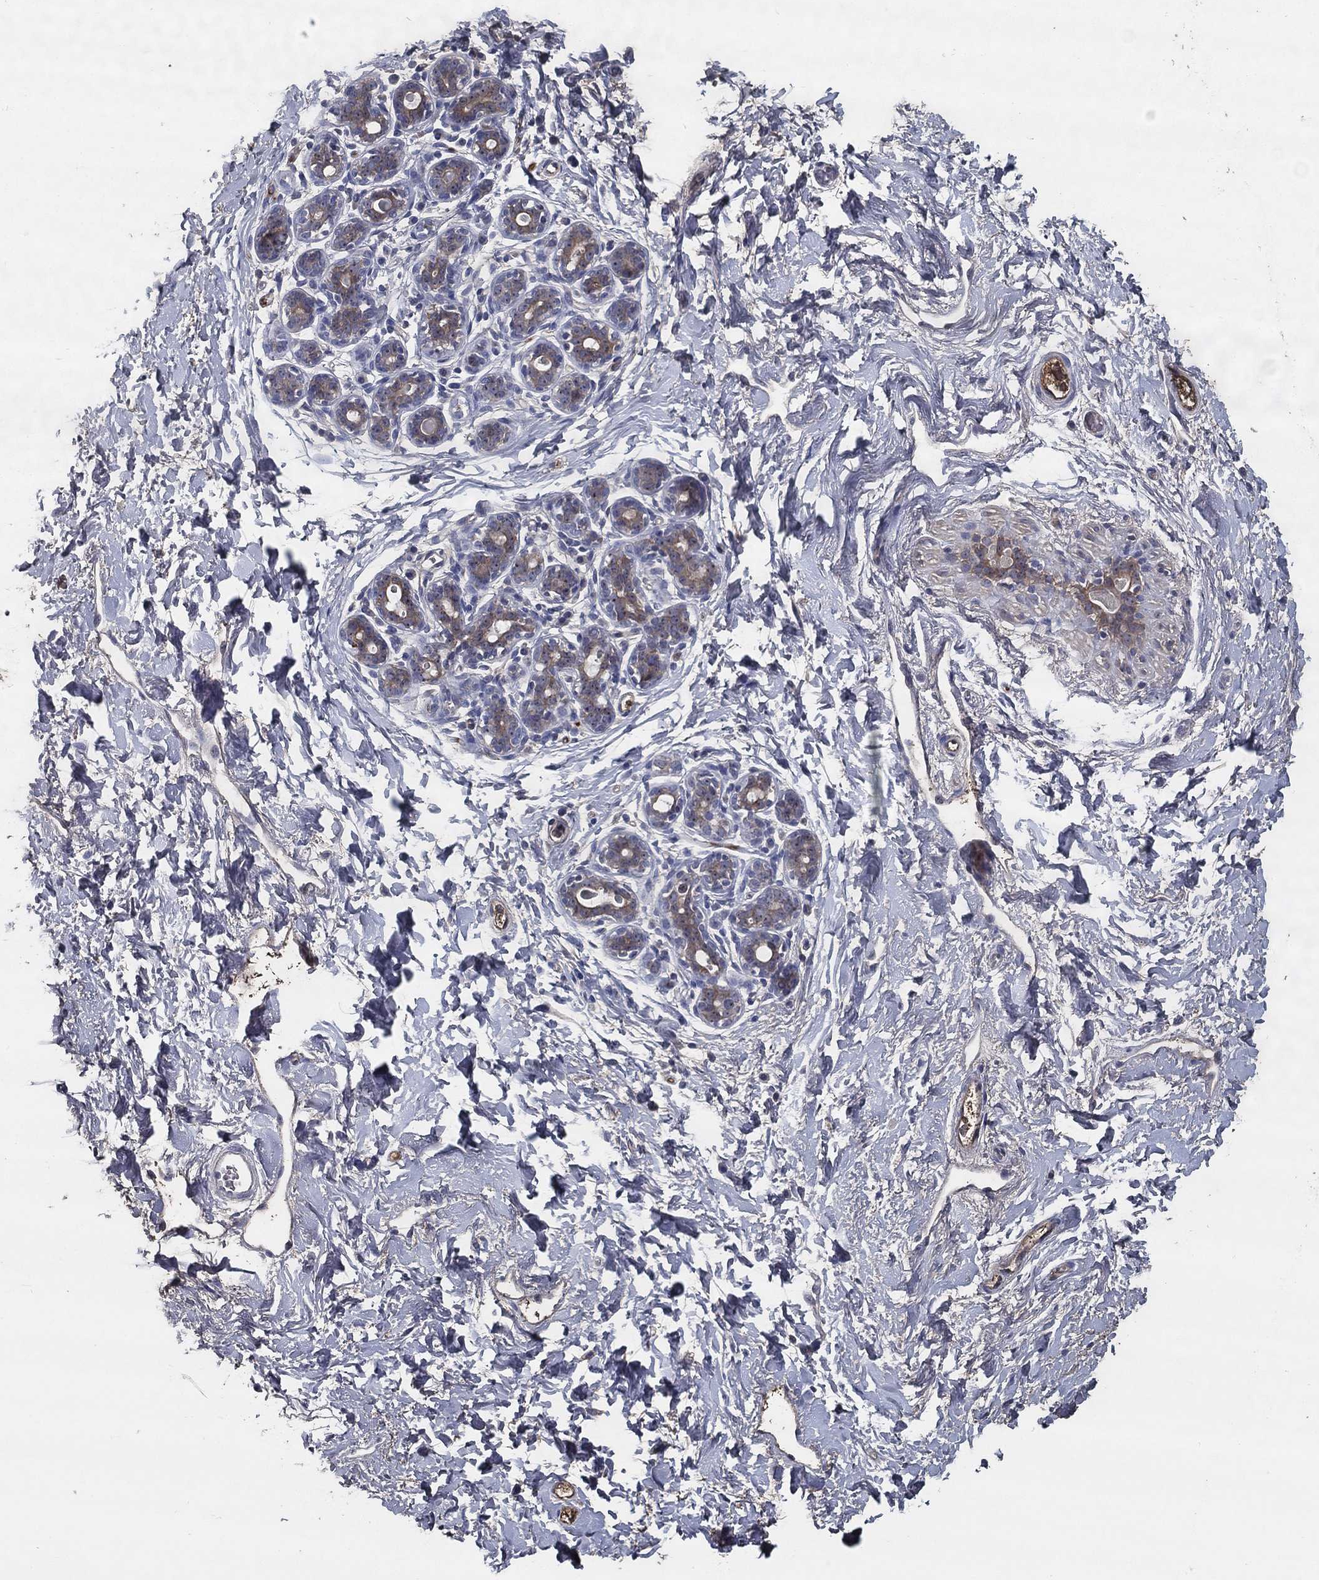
{"staining": {"intensity": "weak", "quantity": "<25%", "location": "cytoplasmic/membranous"}, "tissue": "breast", "cell_type": "Glandular cells", "image_type": "normal", "snomed": [{"axis": "morphology", "description": "Normal tissue, NOS"}, {"axis": "topography", "description": "Breast"}], "caption": "This is an IHC micrograph of unremarkable human breast. There is no positivity in glandular cells.", "gene": "EFNA1", "patient": {"sex": "female", "age": 43}}